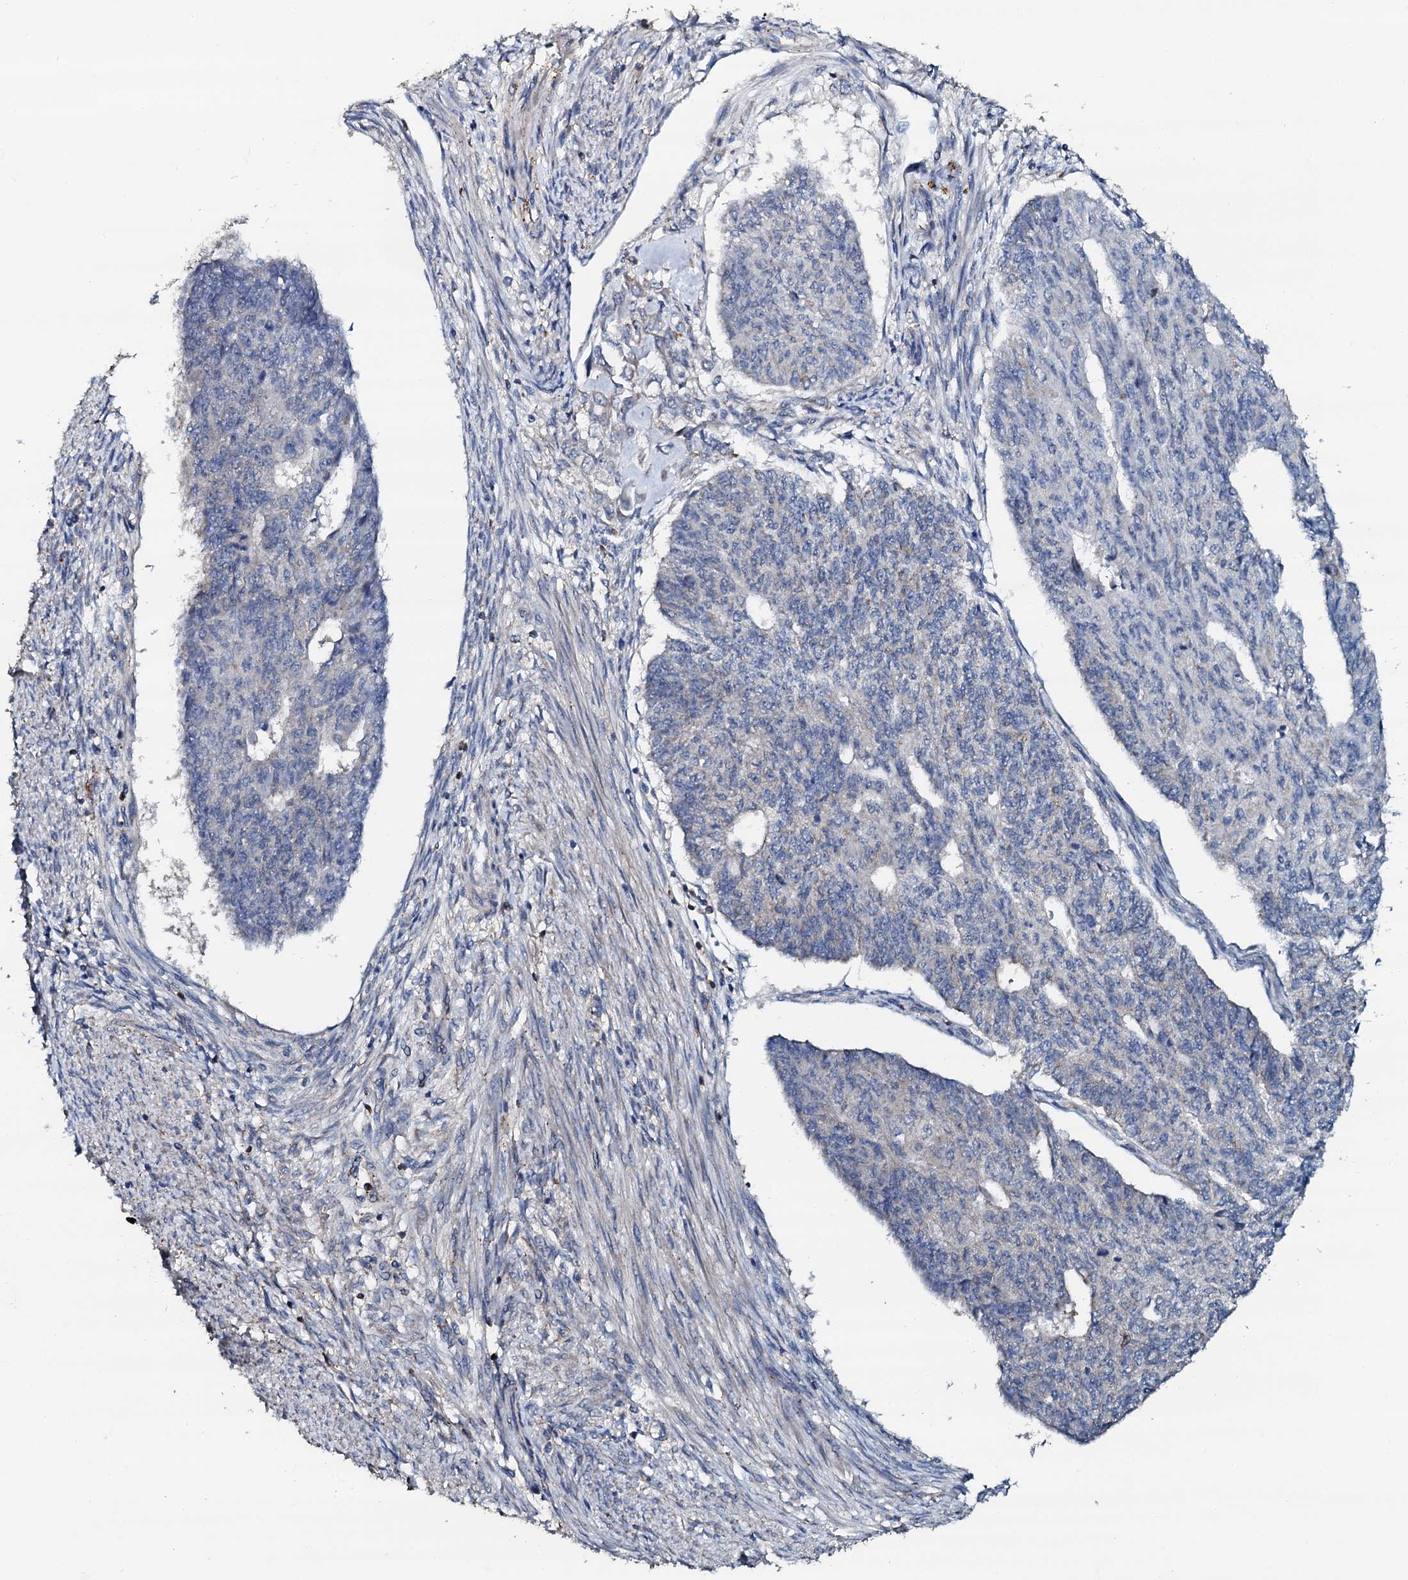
{"staining": {"intensity": "negative", "quantity": "none", "location": "none"}, "tissue": "endometrial cancer", "cell_type": "Tumor cells", "image_type": "cancer", "snomed": [{"axis": "morphology", "description": "Adenocarcinoma, NOS"}, {"axis": "topography", "description": "Endometrium"}], "caption": "The image reveals no staining of tumor cells in endometrial cancer.", "gene": "GRK2", "patient": {"sex": "female", "age": 32}}